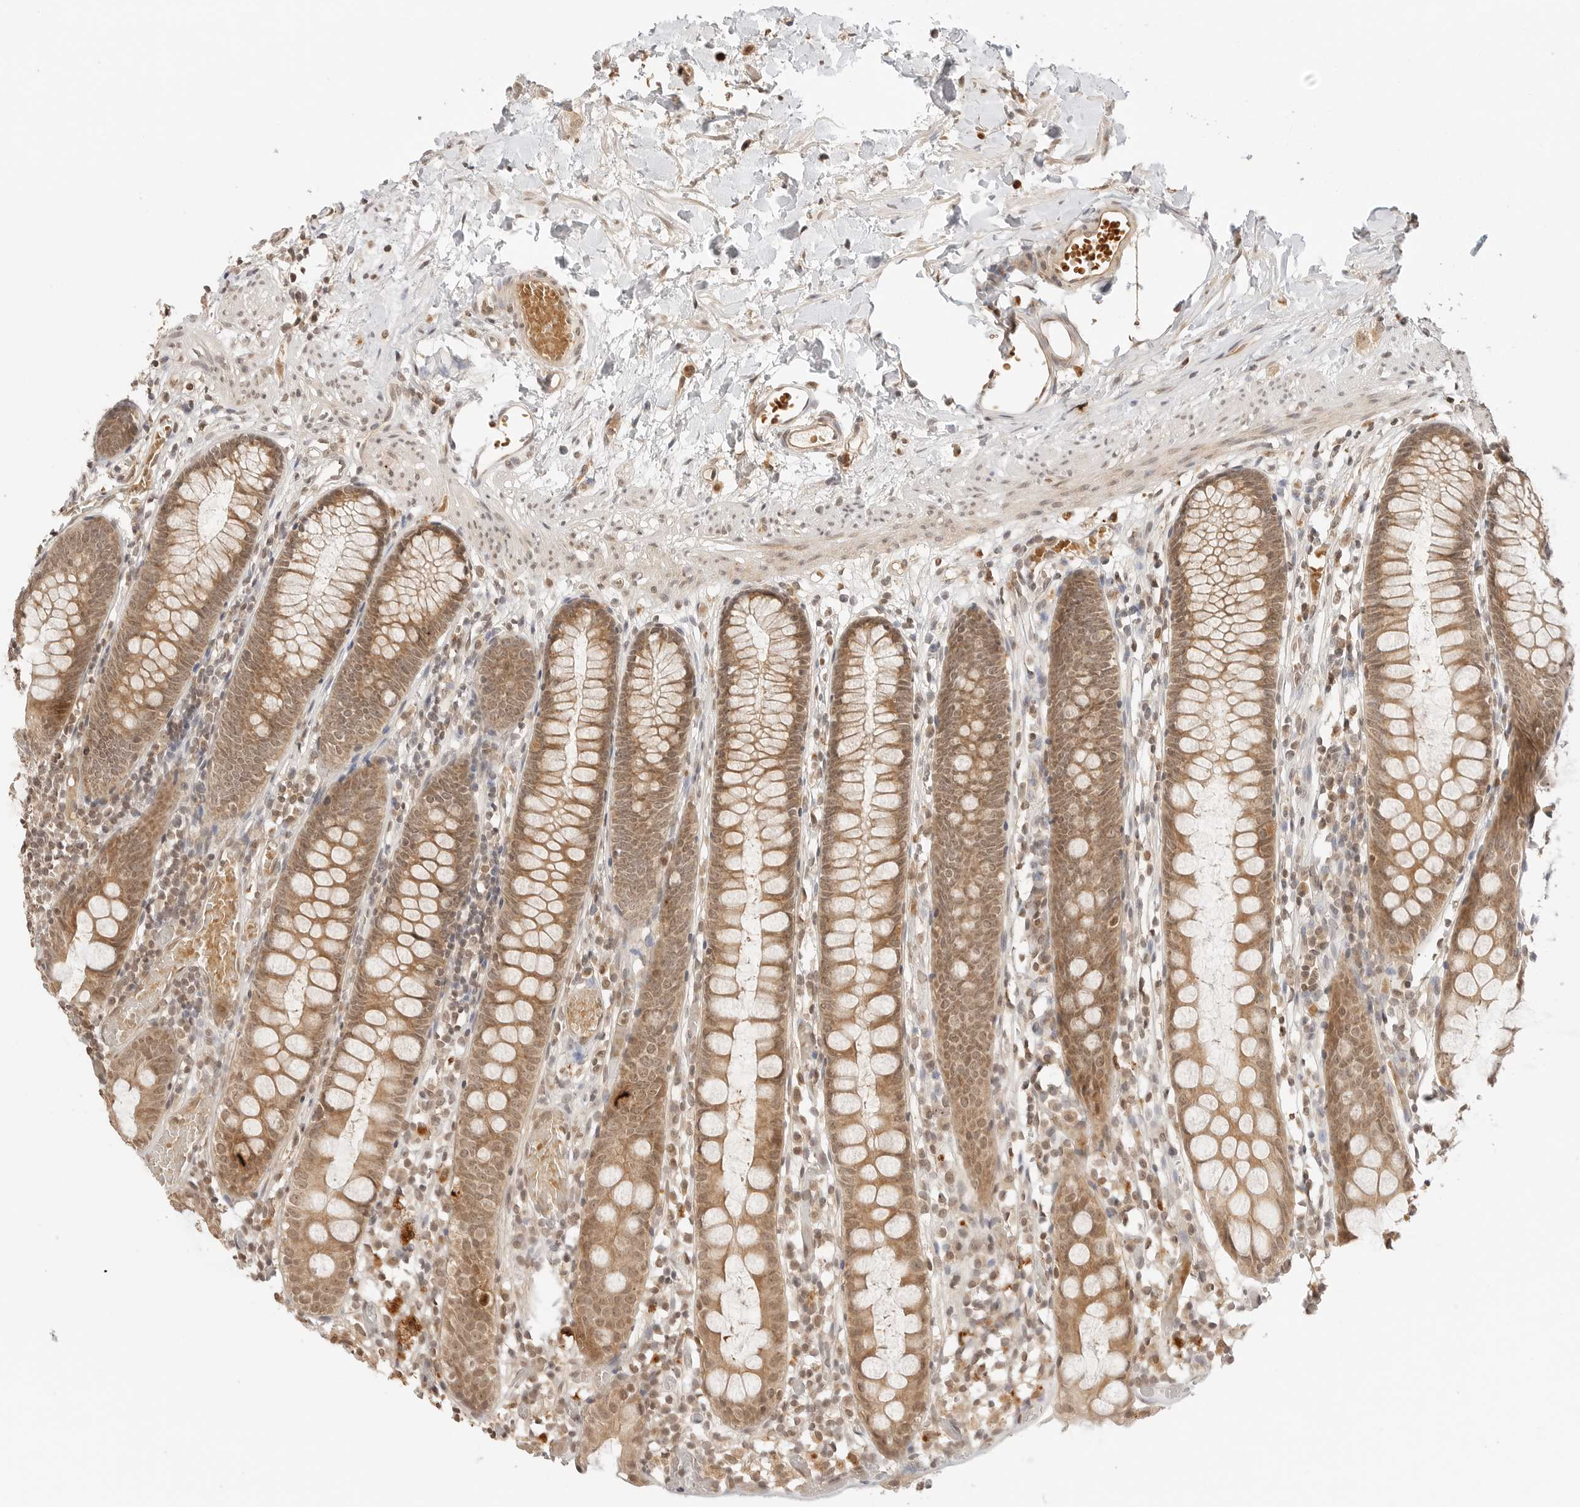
{"staining": {"intensity": "moderate", "quantity": ">75%", "location": "cytoplasmic/membranous,nuclear"}, "tissue": "colon", "cell_type": "Endothelial cells", "image_type": "normal", "snomed": [{"axis": "morphology", "description": "Normal tissue, NOS"}, {"axis": "topography", "description": "Colon"}], "caption": "Immunohistochemistry (IHC) of benign human colon exhibits medium levels of moderate cytoplasmic/membranous,nuclear staining in about >75% of endothelial cells. (Stains: DAB in brown, nuclei in blue, Microscopy: brightfield microscopy at high magnification).", "gene": "GPR34", "patient": {"sex": "male", "age": 14}}